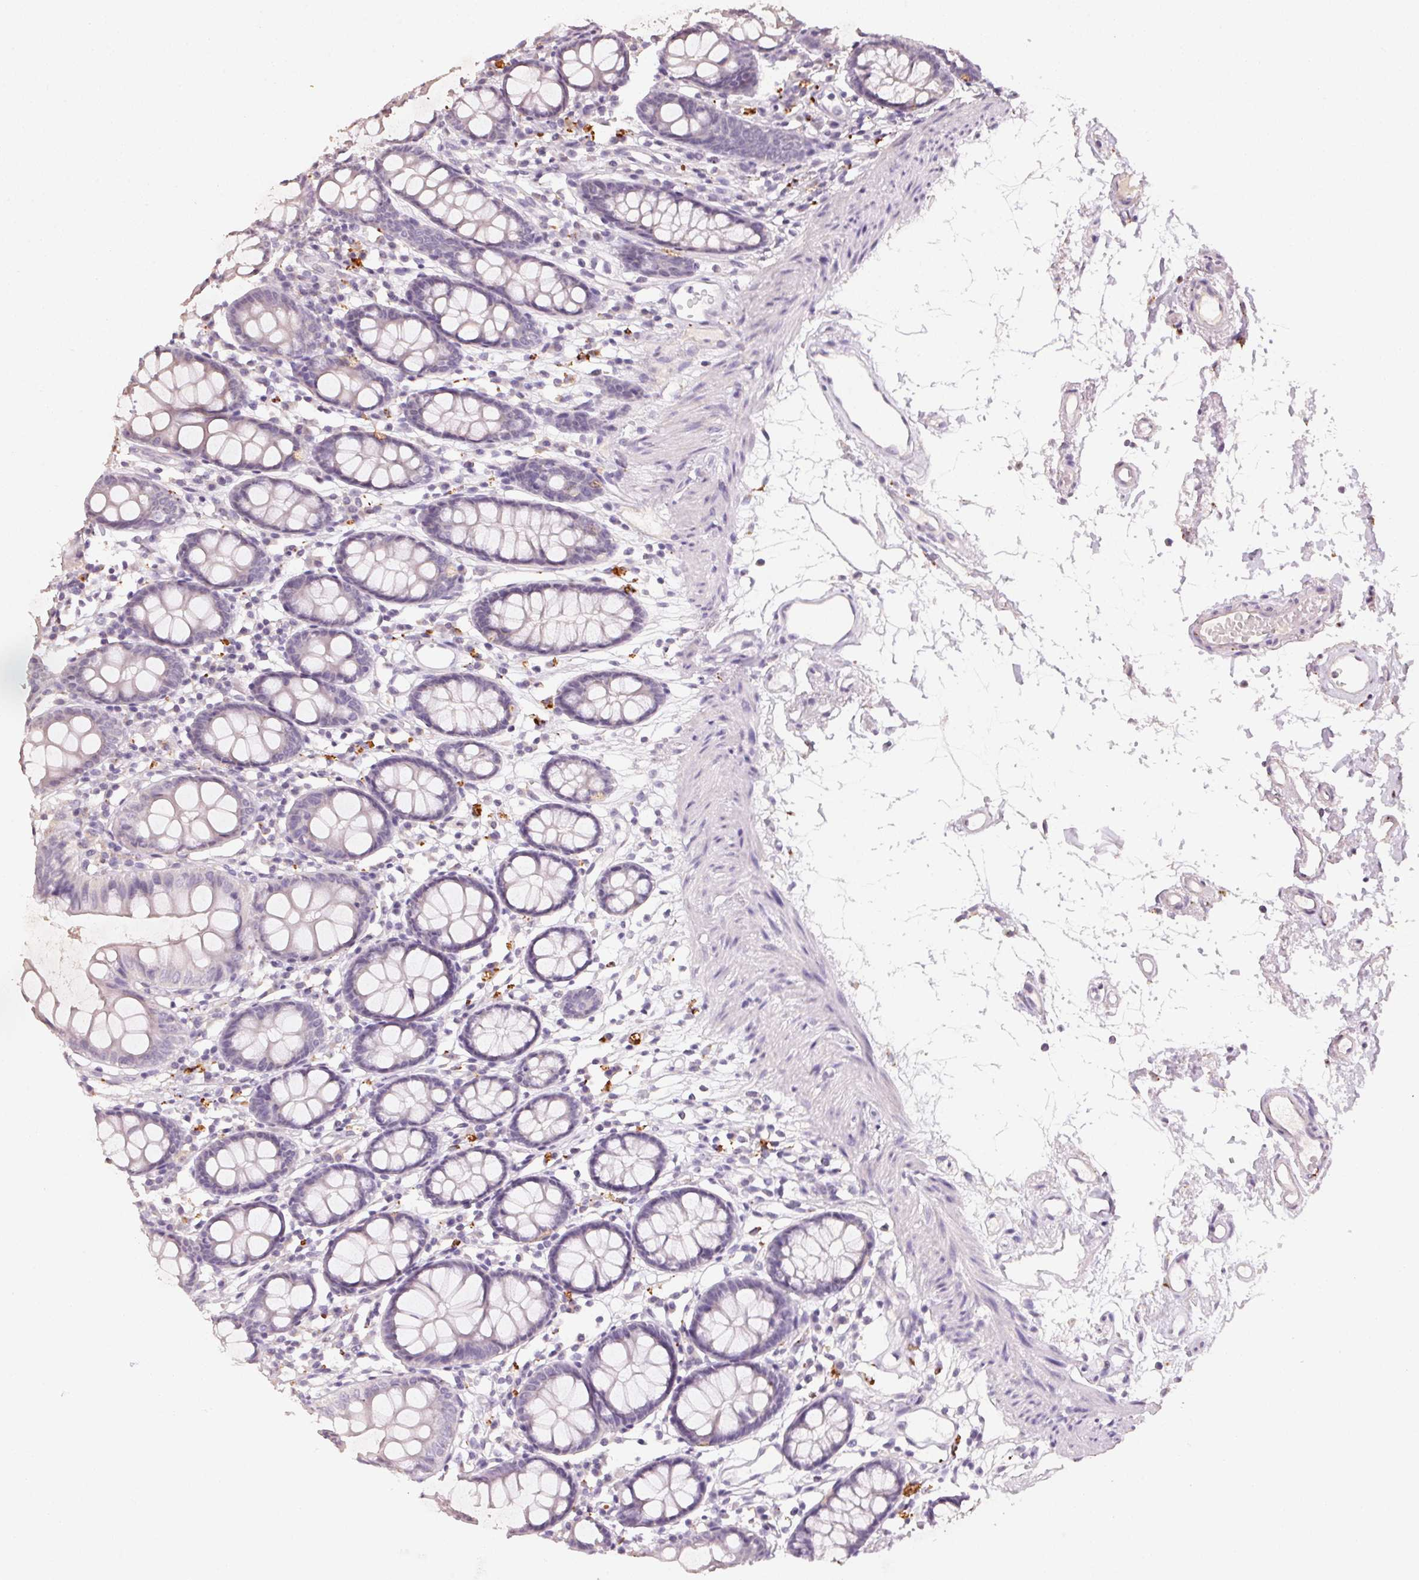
{"staining": {"intensity": "negative", "quantity": "none", "location": "none"}, "tissue": "colon", "cell_type": "Endothelial cells", "image_type": "normal", "snomed": [{"axis": "morphology", "description": "Normal tissue, NOS"}, {"axis": "topography", "description": "Colon"}], "caption": "A photomicrograph of colon stained for a protein shows no brown staining in endothelial cells. The staining is performed using DAB brown chromogen with nuclei counter-stained in using hematoxylin.", "gene": "CXCL5", "patient": {"sex": "female", "age": 84}}